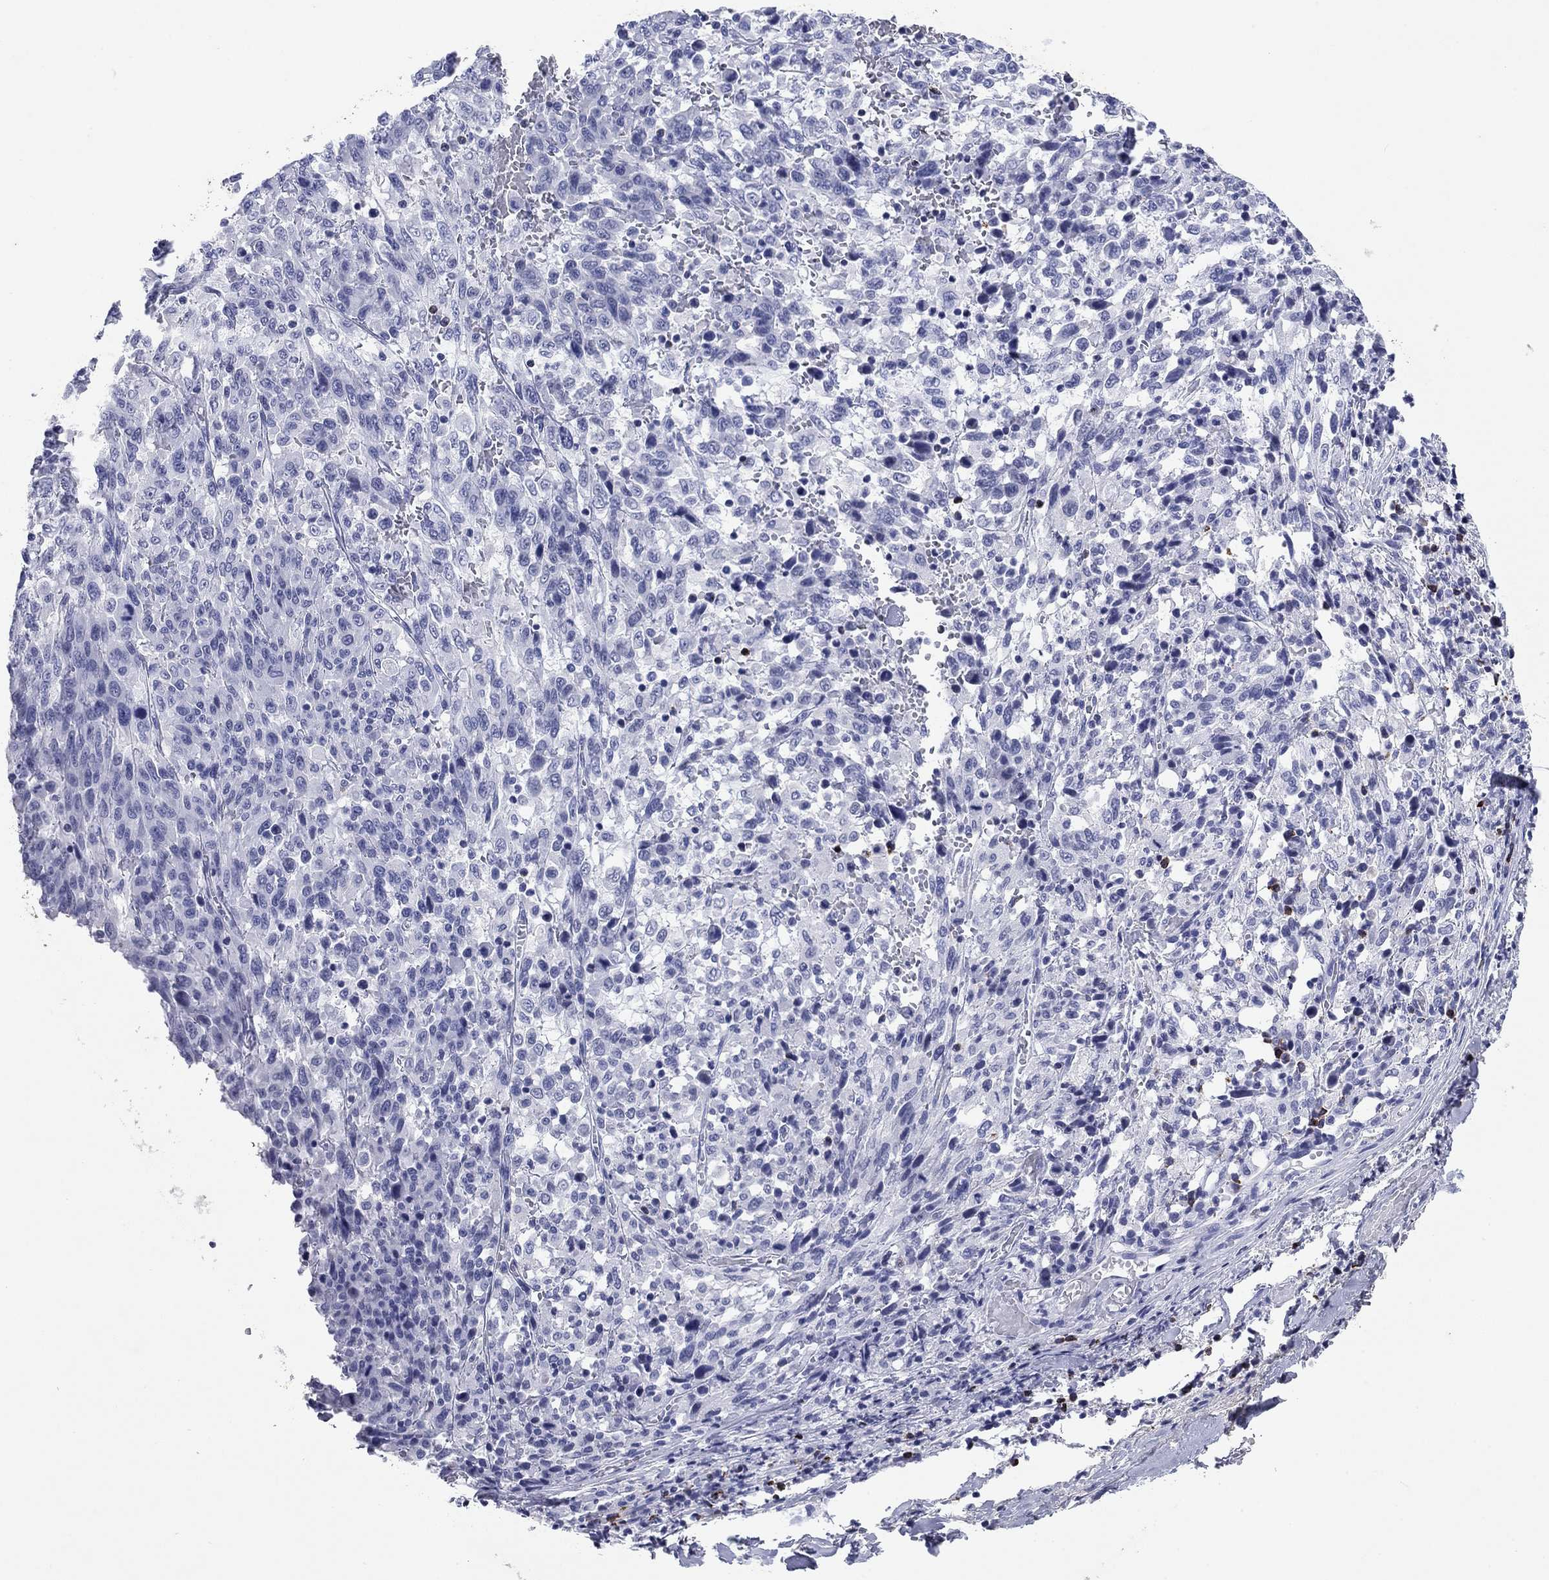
{"staining": {"intensity": "negative", "quantity": "none", "location": "none"}, "tissue": "melanoma", "cell_type": "Tumor cells", "image_type": "cancer", "snomed": [{"axis": "morphology", "description": "Malignant melanoma, NOS"}, {"axis": "topography", "description": "Skin"}], "caption": "Immunohistochemistry (IHC) of human malignant melanoma reveals no staining in tumor cells. (DAB (3,3'-diaminobenzidine) immunohistochemistry with hematoxylin counter stain).", "gene": "GZMK", "patient": {"sex": "female", "age": 91}}